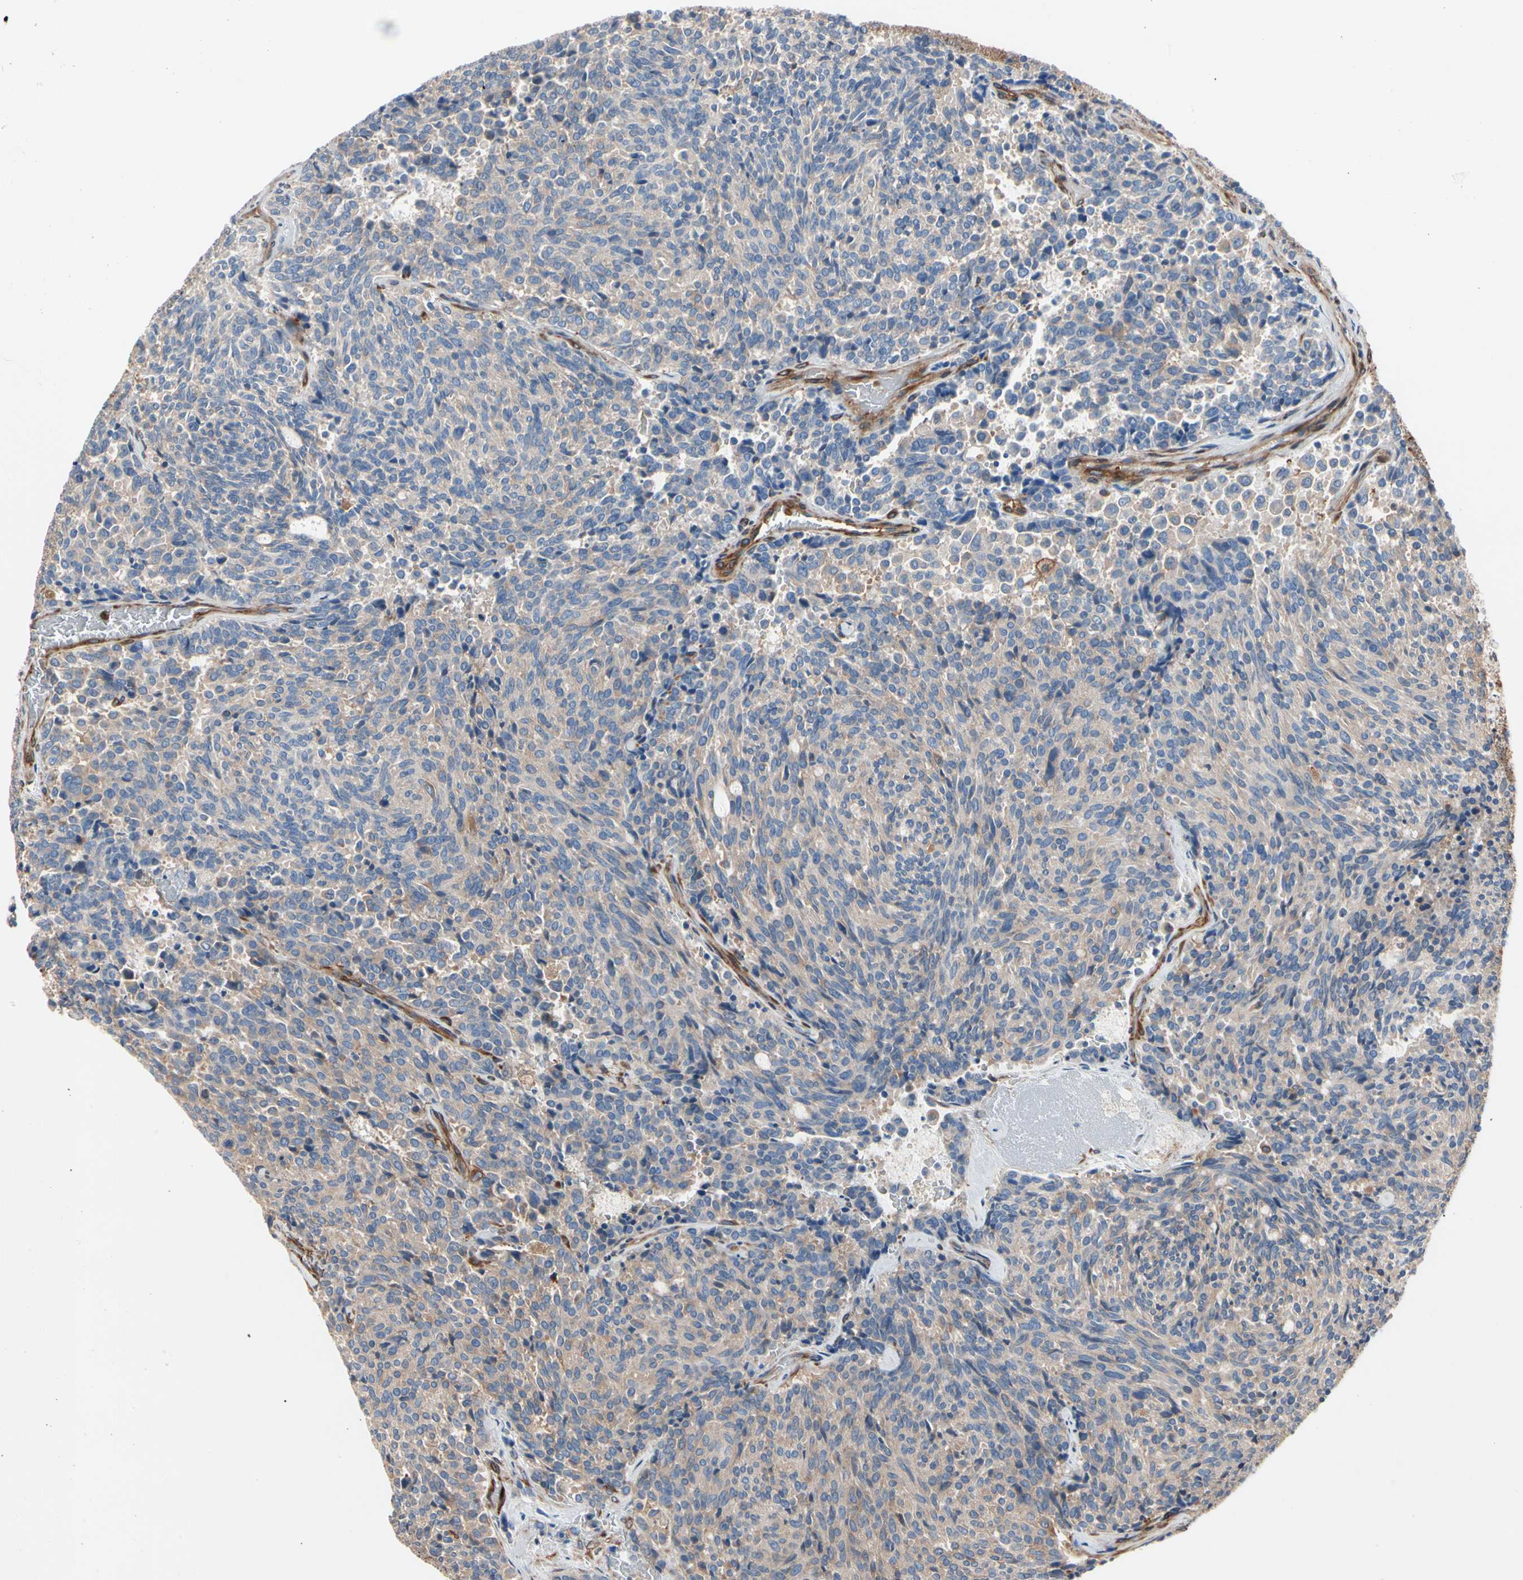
{"staining": {"intensity": "weak", "quantity": ">75%", "location": "cytoplasmic/membranous"}, "tissue": "carcinoid", "cell_type": "Tumor cells", "image_type": "cancer", "snomed": [{"axis": "morphology", "description": "Carcinoid, malignant, NOS"}, {"axis": "topography", "description": "Pancreas"}], "caption": "This micrograph shows malignant carcinoid stained with immunohistochemistry to label a protein in brown. The cytoplasmic/membranous of tumor cells show weak positivity for the protein. Nuclei are counter-stained blue.", "gene": "ROCK1", "patient": {"sex": "female", "age": 54}}